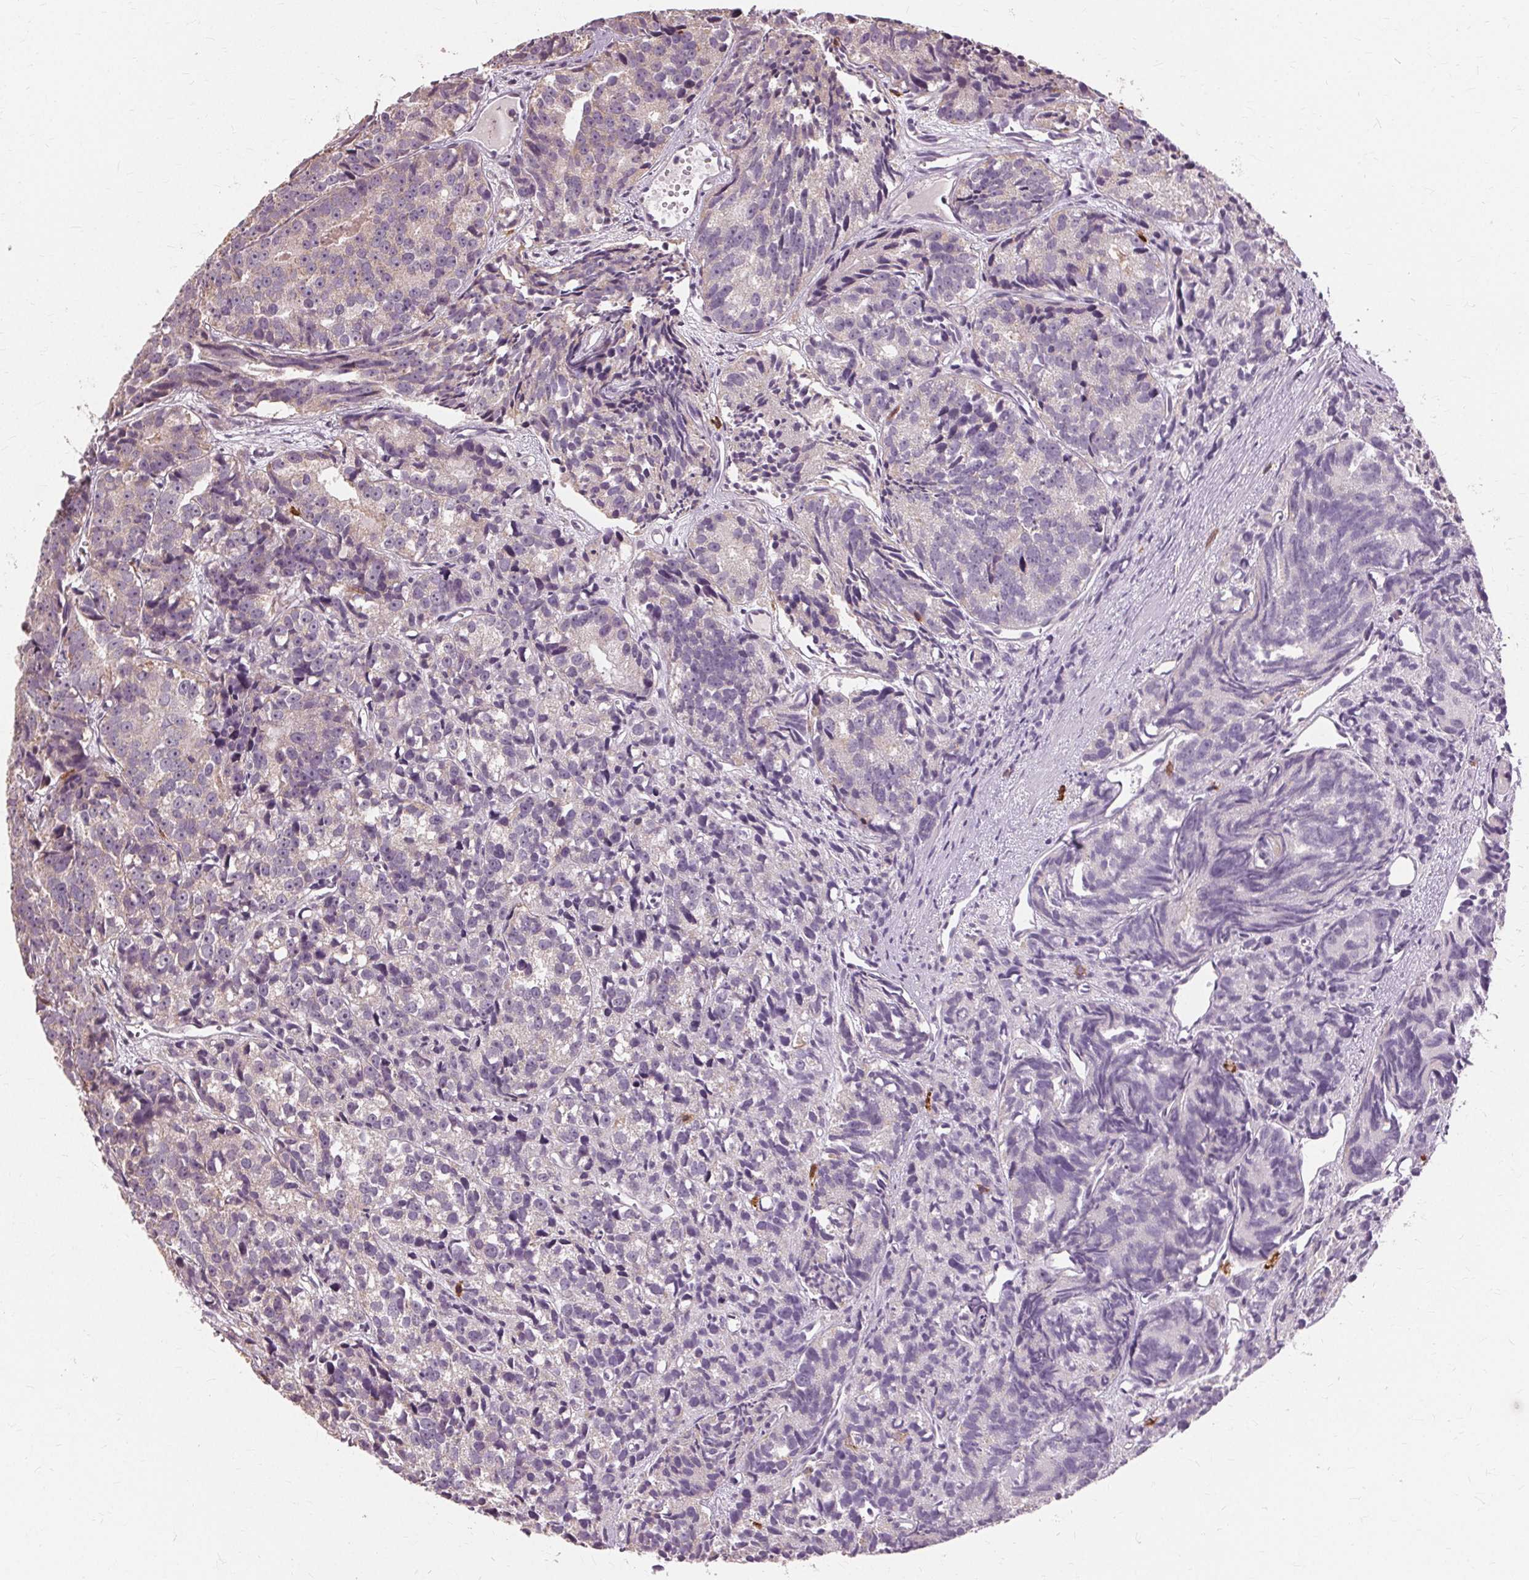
{"staining": {"intensity": "weak", "quantity": "<25%", "location": "cytoplasmic/membranous"}, "tissue": "prostate cancer", "cell_type": "Tumor cells", "image_type": "cancer", "snomed": [{"axis": "morphology", "description": "Adenocarcinoma, High grade"}, {"axis": "topography", "description": "Prostate"}], "caption": "Immunohistochemistry photomicrograph of neoplastic tissue: prostate cancer stained with DAB shows no significant protein expression in tumor cells.", "gene": "SIGLEC6", "patient": {"sex": "male", "age": 77}}